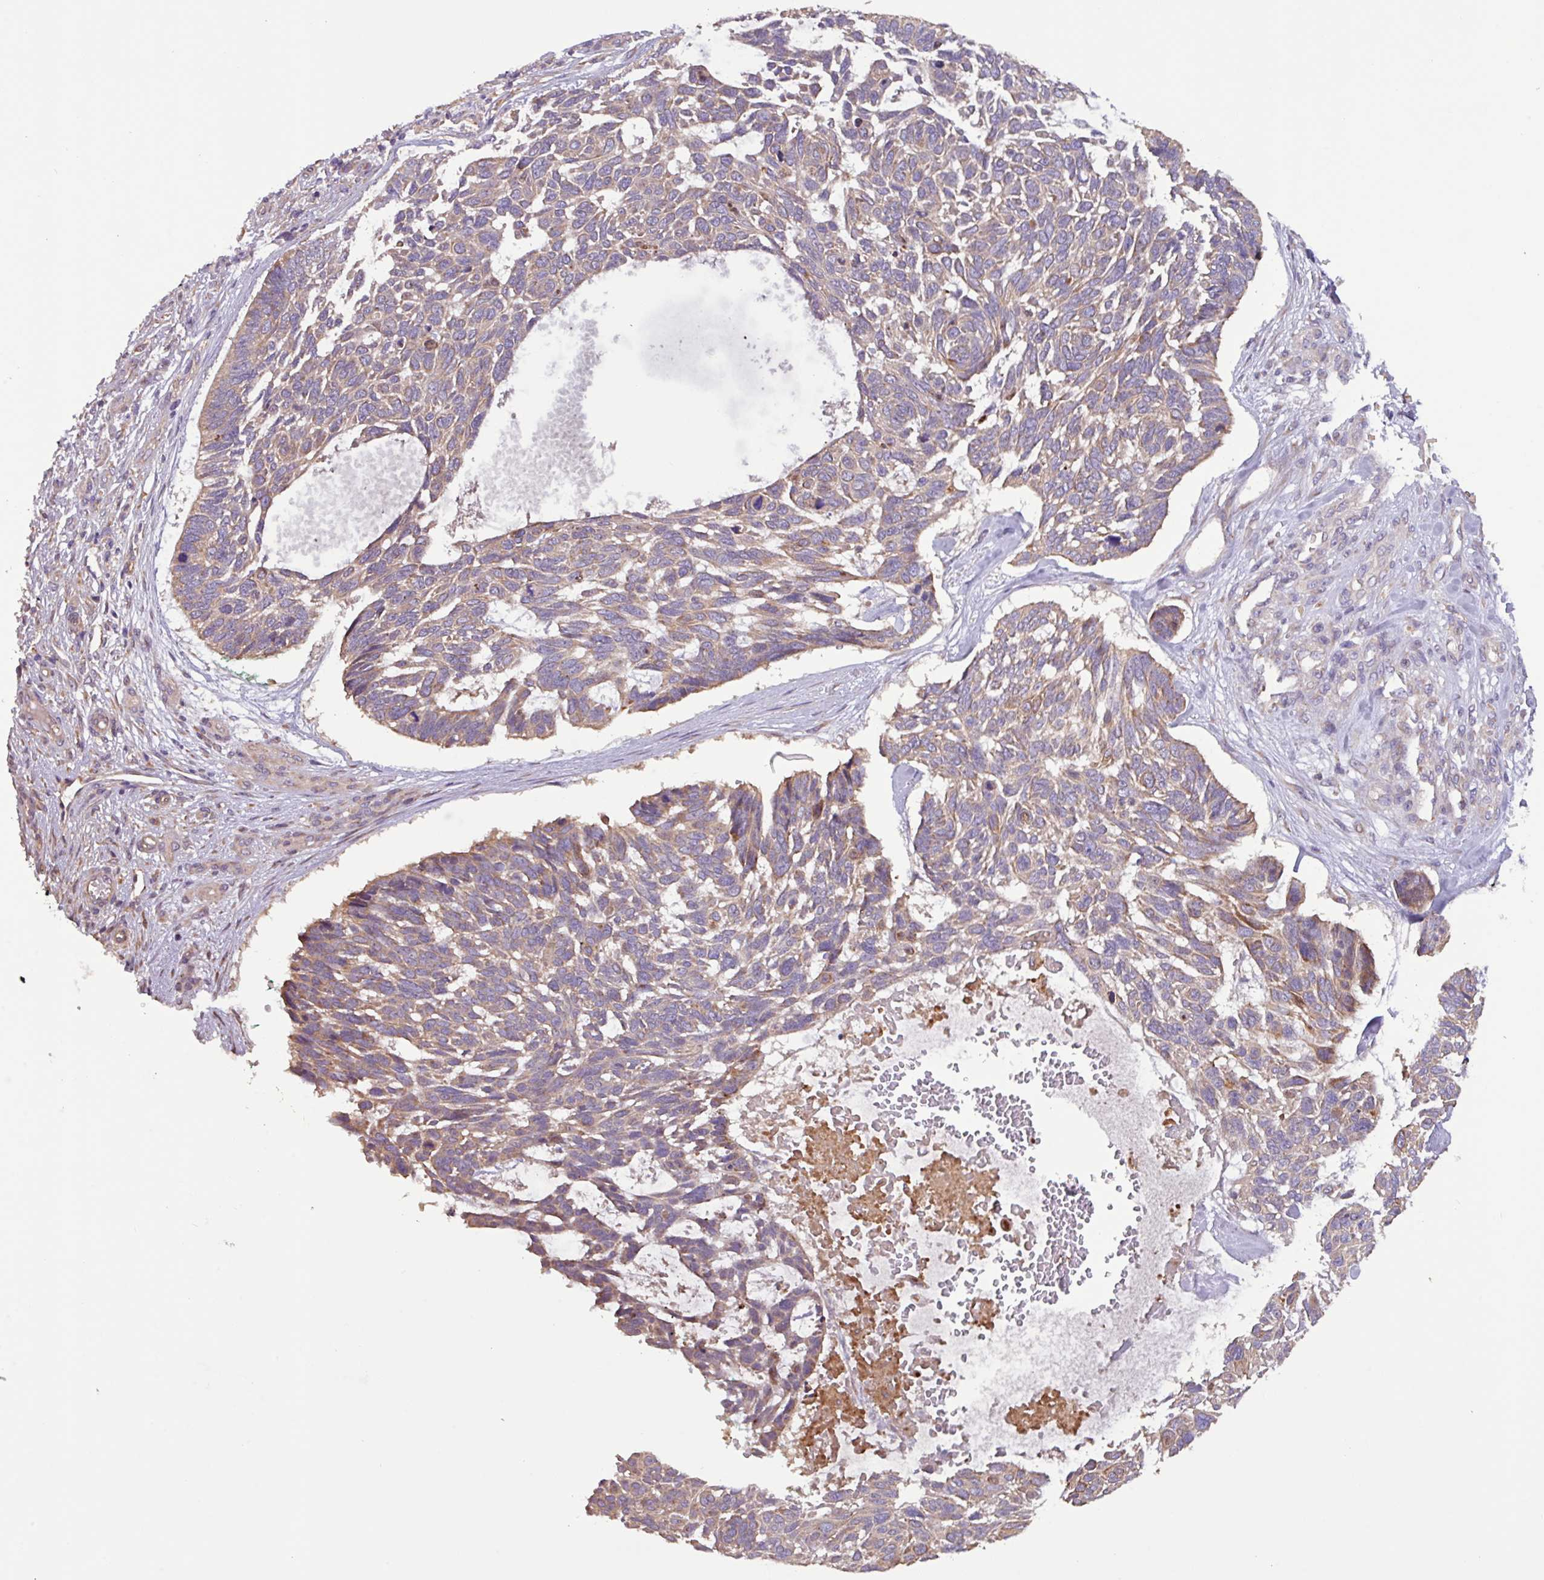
{"staining": {"intensity": "weak", "quantity": ">75%", "location": "cytoplasmic/membranous"}, "tissue": "skin cancer", "cell_type": "Tumor cells", "image_type": "cancer", "snomed": [{"axis": "morphology", "description": "Basal cell carcinoma"}, {"axis": "topography", "description": "Skin"}], "caption": "A brown stain labels weak cytoplasmic/membranous positivity of a protein in human skin cancer tumor cells.", "gene": "PTPRQ", "patient": {"sex": "male", "age": 88}}